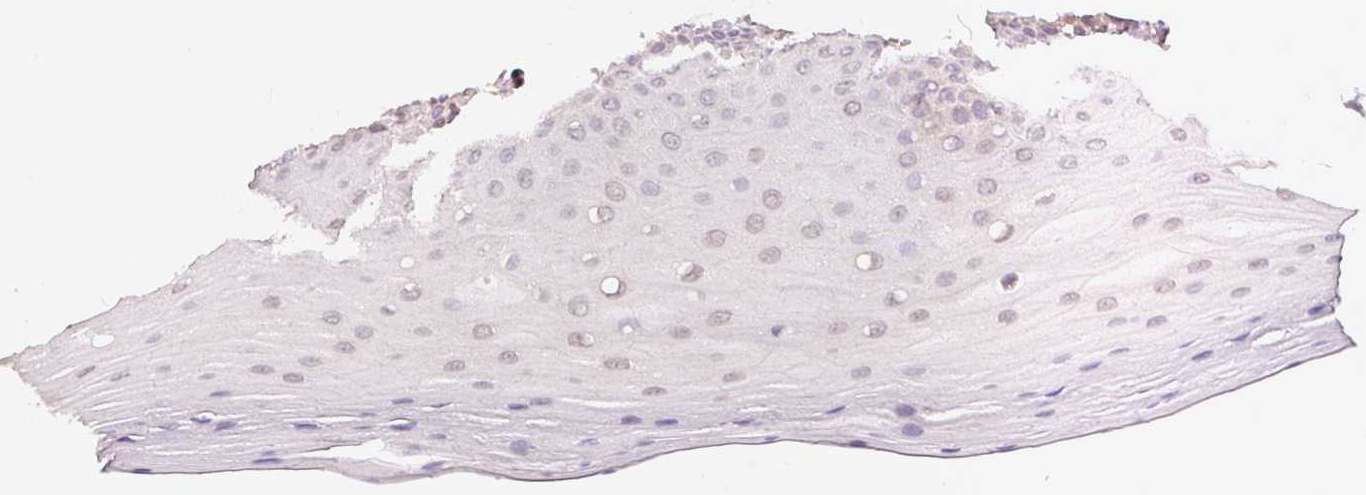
{"staining": {"intensity": "weak", "quantity": "25%-75%", "location": "nuclear"}, "tissue": "oral mucosa", "cell_type": "Squamous epithelial cells", "image_type": "normal", "snomed": [{"axis": "morphology", "description": "Normal tissue, NOS"}, {"axis": "morphology", "description": "Normal morphology"}, {"axis": "topography", "description": "Oral tissue"}], "caption": "The photomicrograph displays a brown stain indicating the presence of a protein in the nuclear of squamous epithelial cells in oral mucosa.", "gene": "POU2F2", "patient": {"sex": "female", "age": 76}}